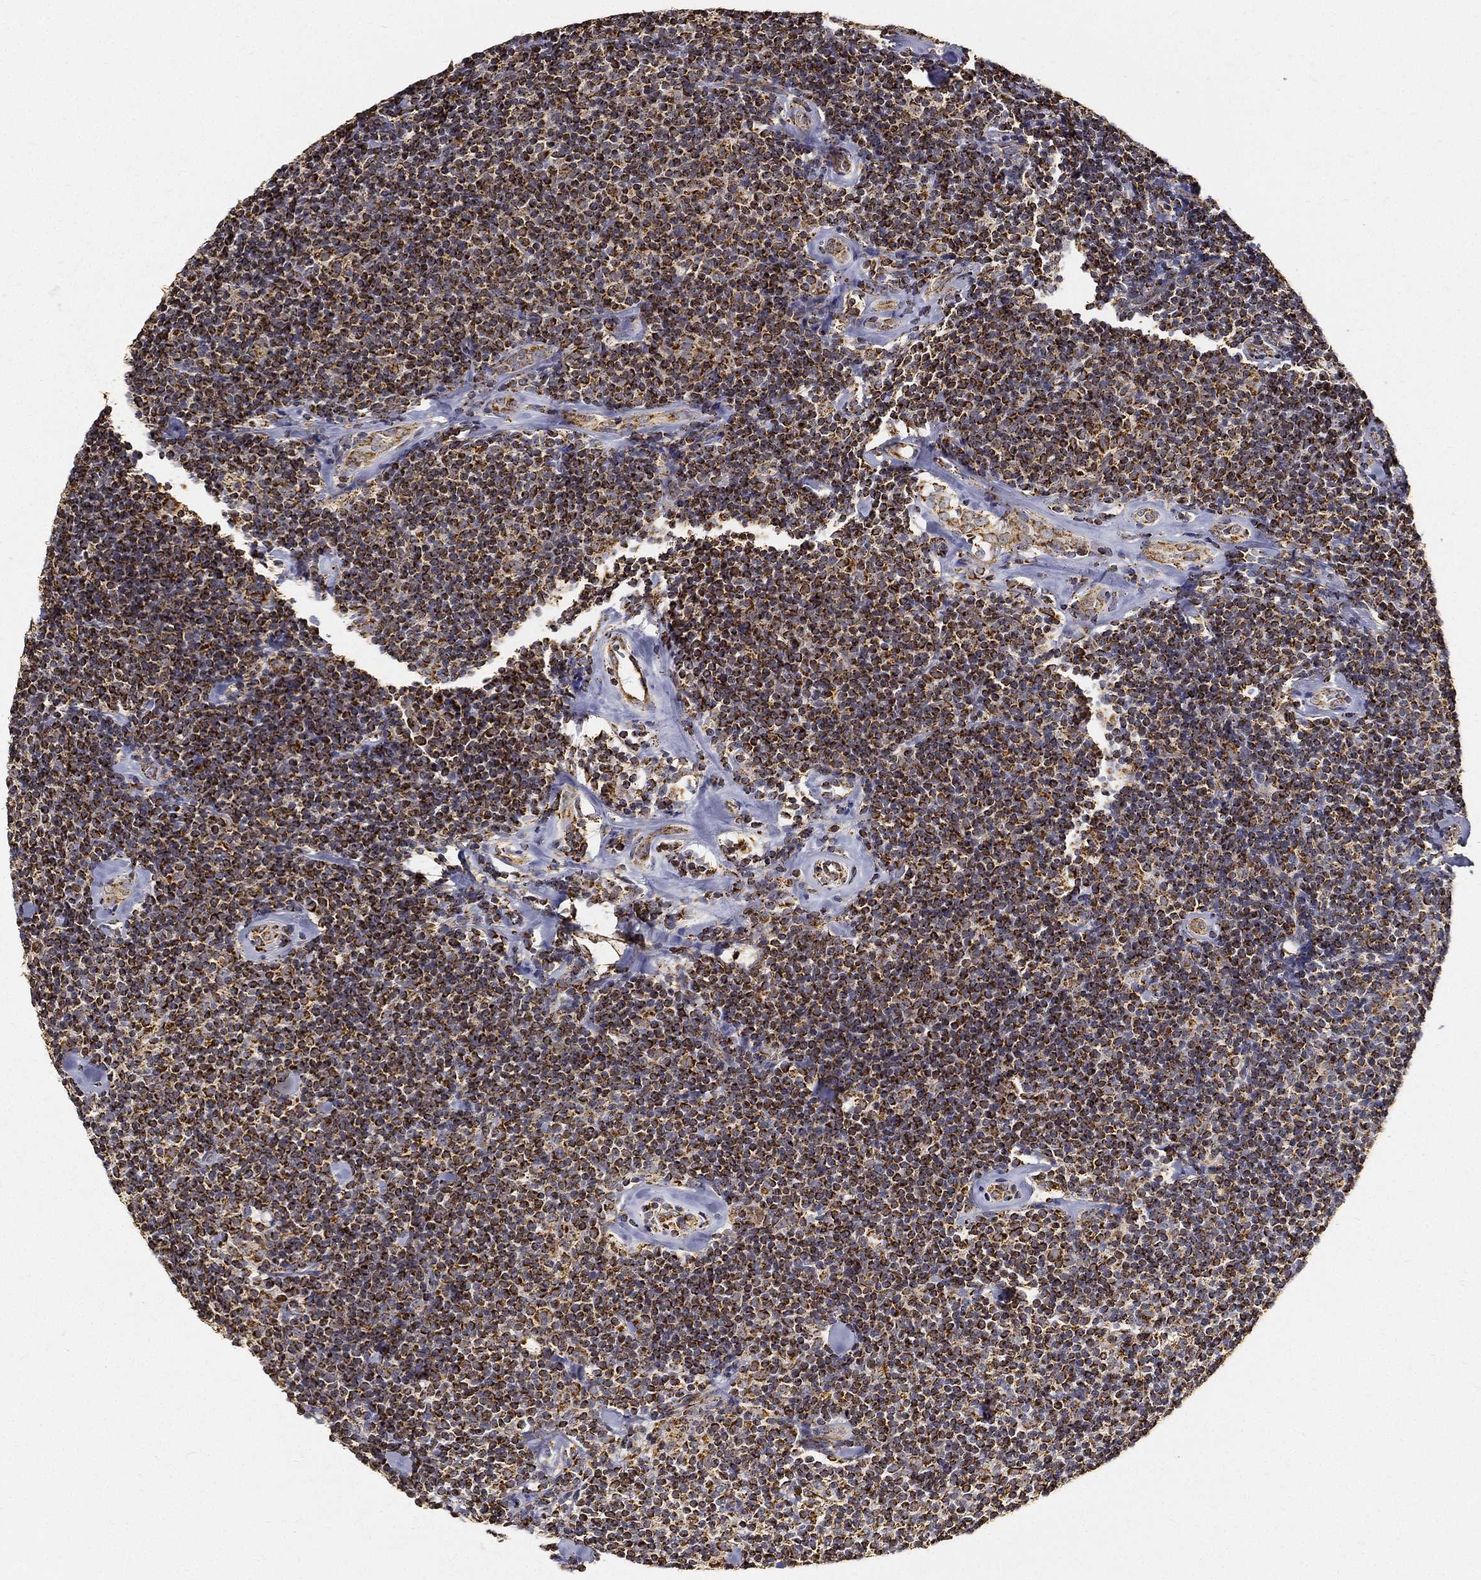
{"staining": {"intensity": "strong", "quantity": ">75%", "location": "cytoplasmic/membranous"}, "tissue": "lymphoma", "cell_type": "Tumor cells", "image_type": "cancer", "snomed": [{"axis": "morphology", "description": "Malignant lymphoma, non-Hodgkin's type, Low grade"}, {"axis": "topography", "description": "Lymph node"}], "caption": "Strong cytoplasmic/membranous protein expression is seen in about >75% of tumor cells in malignant lymphoma, non-Hodgkin's type (low-grade).", "gene": "NDUFAB1", "patient": {"sex": "female", "age": 56}}